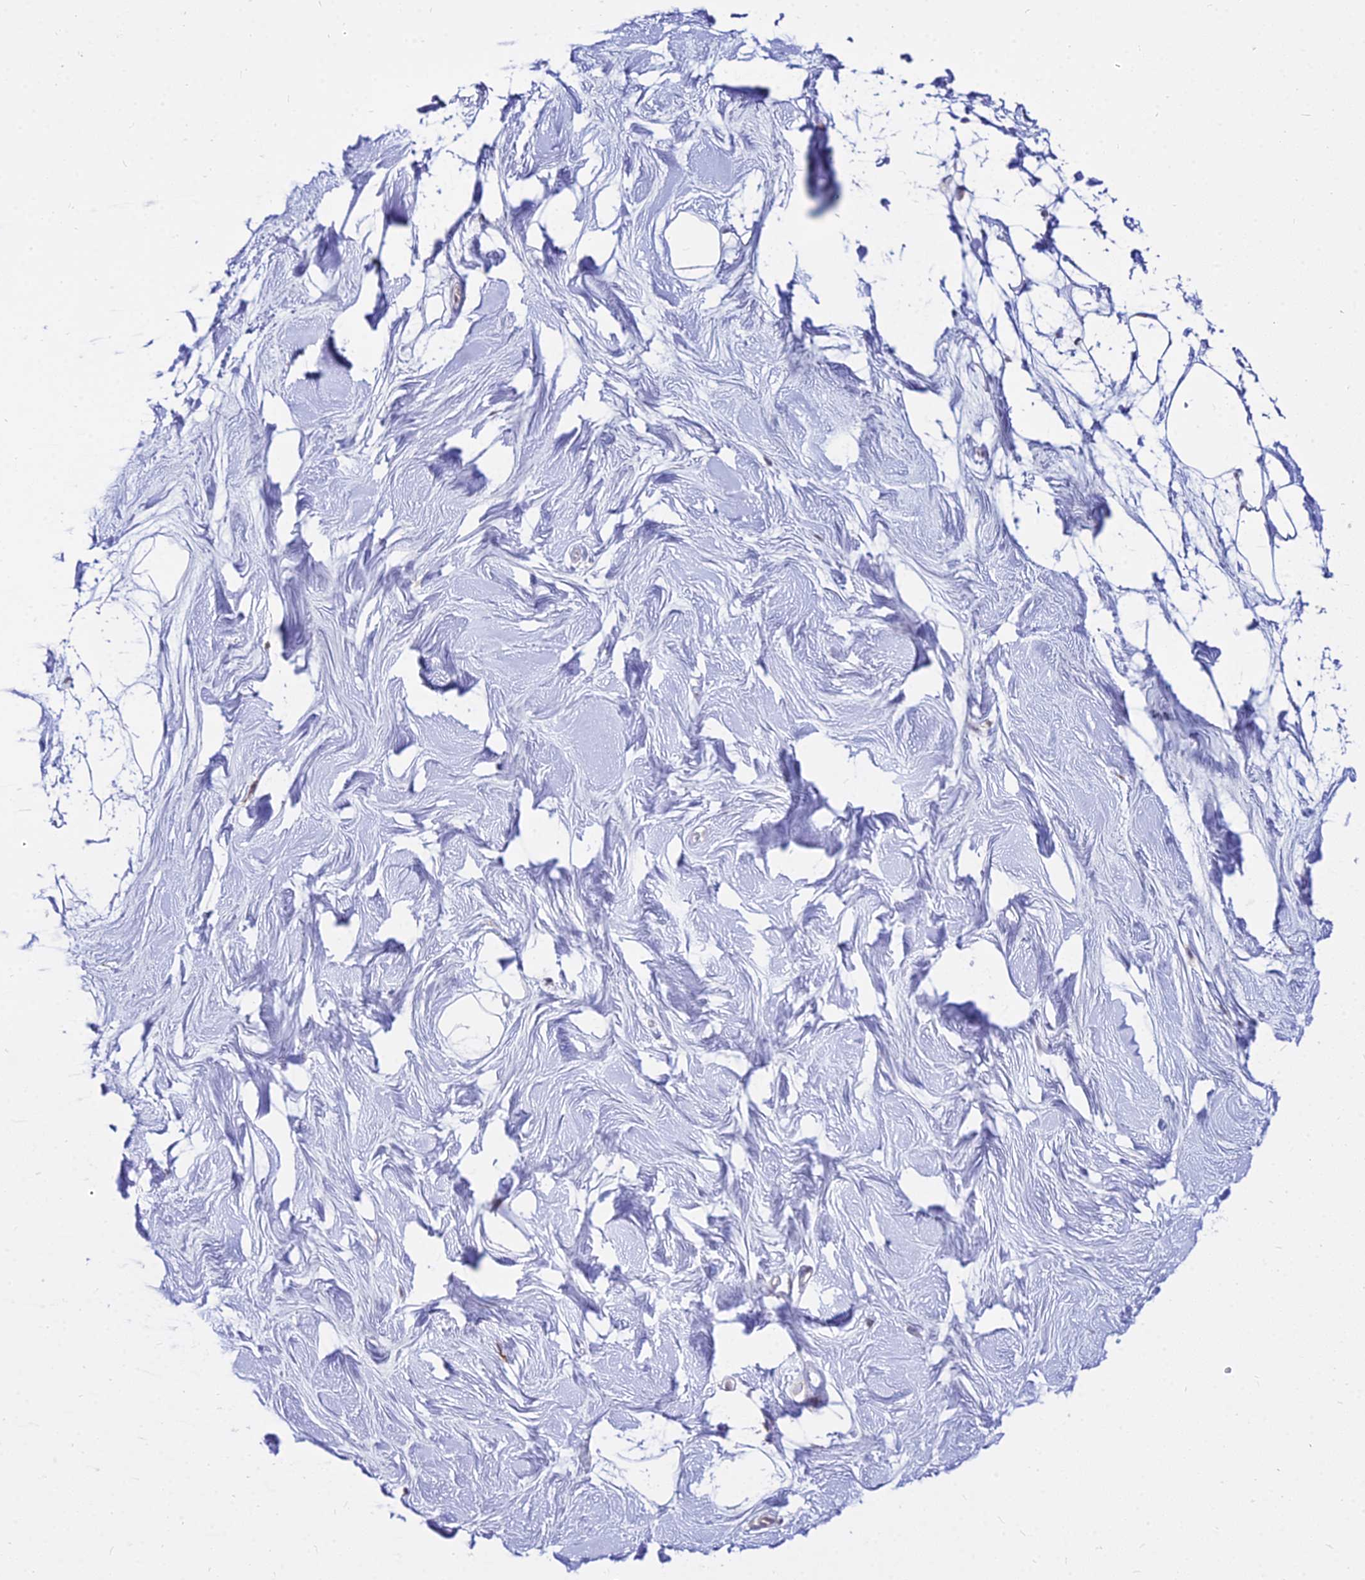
{"staining": {"intensity": "negative", "quantity": "none", "location": "none"}, "tissue": "breast", "cell_type": "Adipocytes", "image_type": "normal", "snomed": [{"axis": "morphology", "description": "Normal tissue, NOS"}, {"axis": "topography", "description": "Breast"}], "caption": "IHC histopathology image of unremarkable human breast stained for a protein (brown), which displays no positivity in adipocytes.", "gene": "C6orf163", "patient": {"sex": "female", "age": 26}}